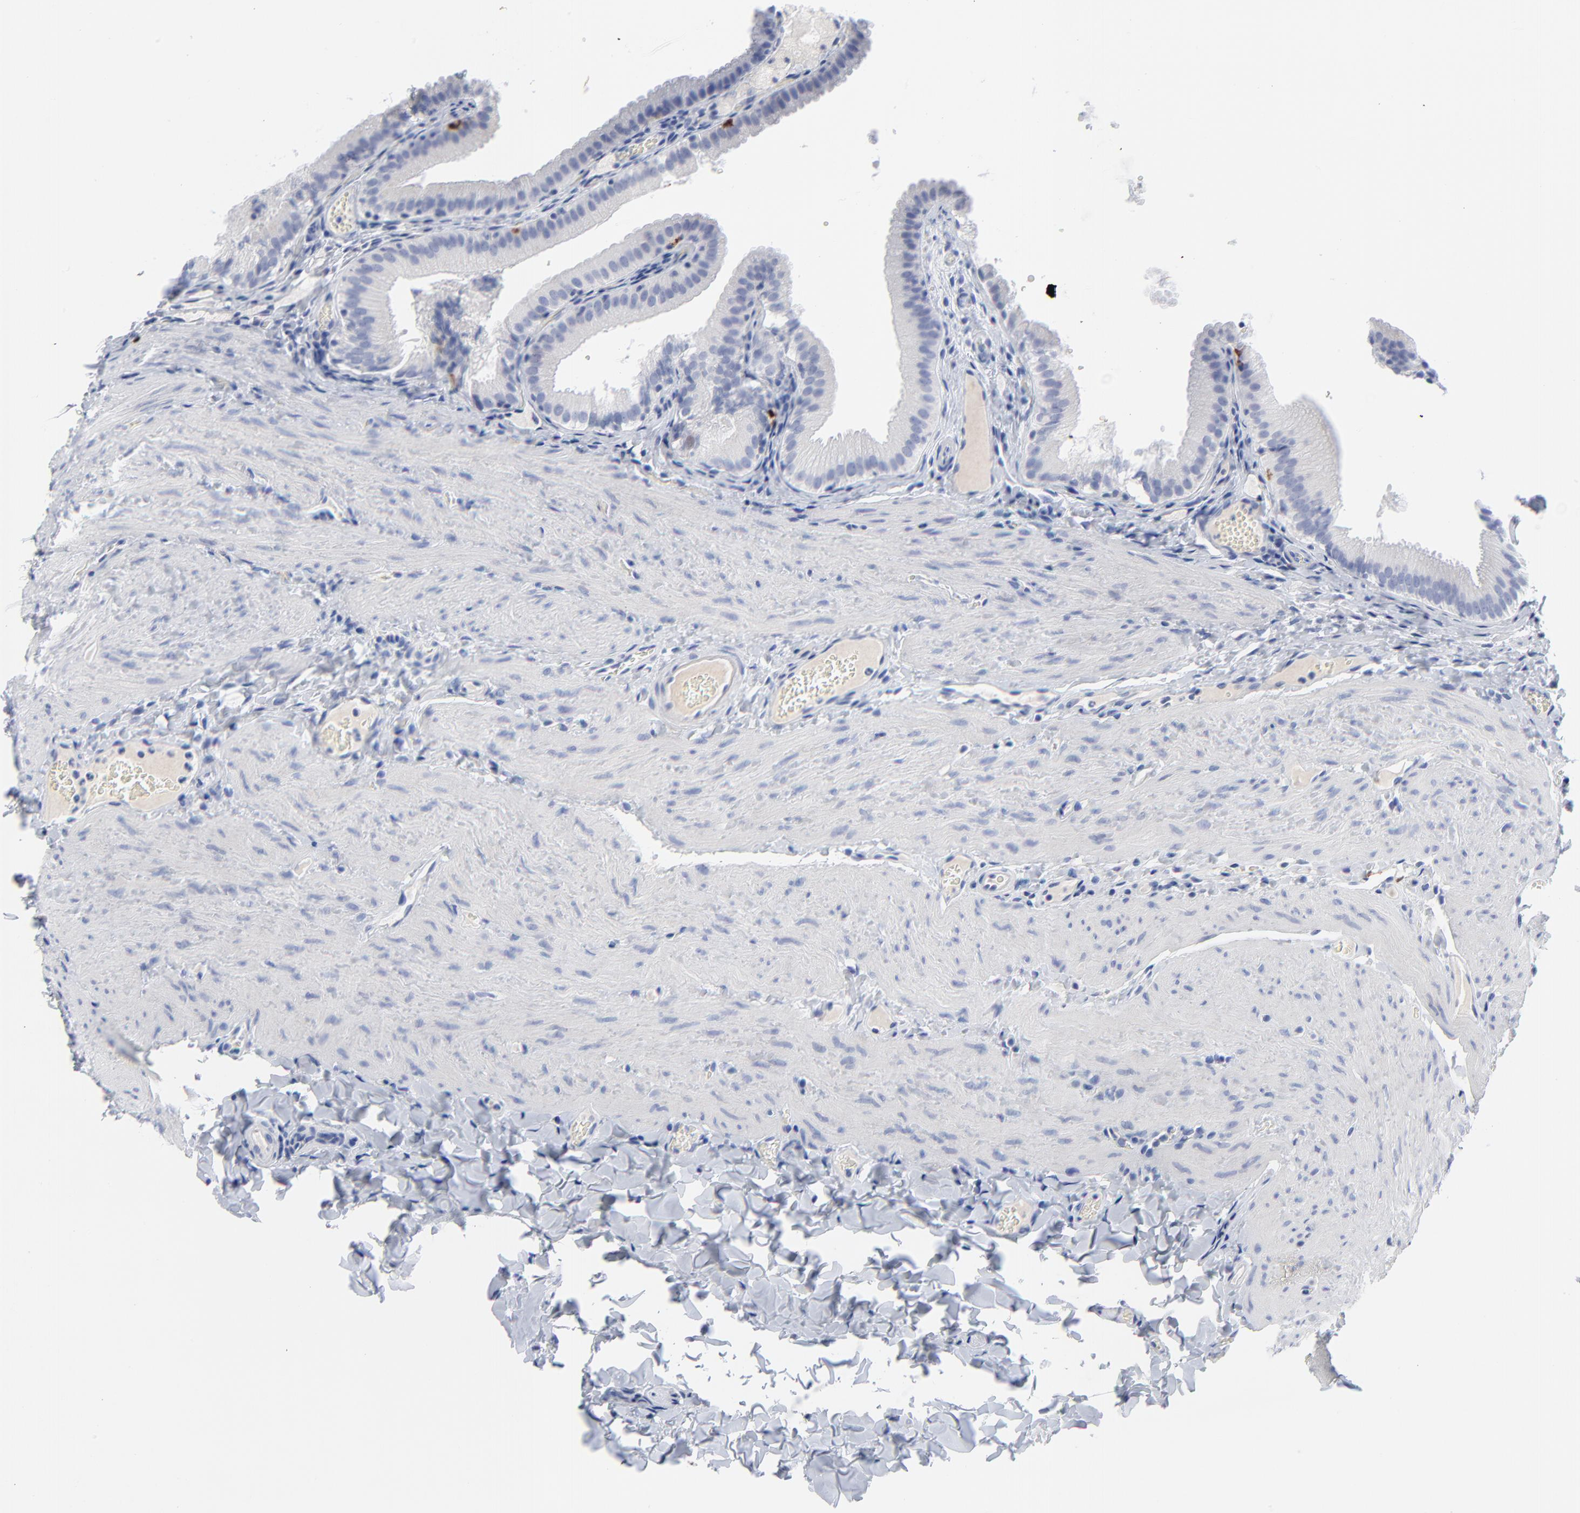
{"staining": {"intensity": "negative", "quantity": "none", "location": "none"}, "tissue": "gallbladder", "cell_type": "Glandular cells", "image_type": "normal", "snomed": [{"axis": "morphology", "description": "Normal tissue, NOS"}, {"axis": "topography", "description": "Gallbladder"}], "caption": "This is a histopathology image of immunohistochemistry (IHC) staining of normal gallbladder, which shows no expression in glandular cells.", "gene": "CDK1", "patient": {"sex": "female", "age": 24}}